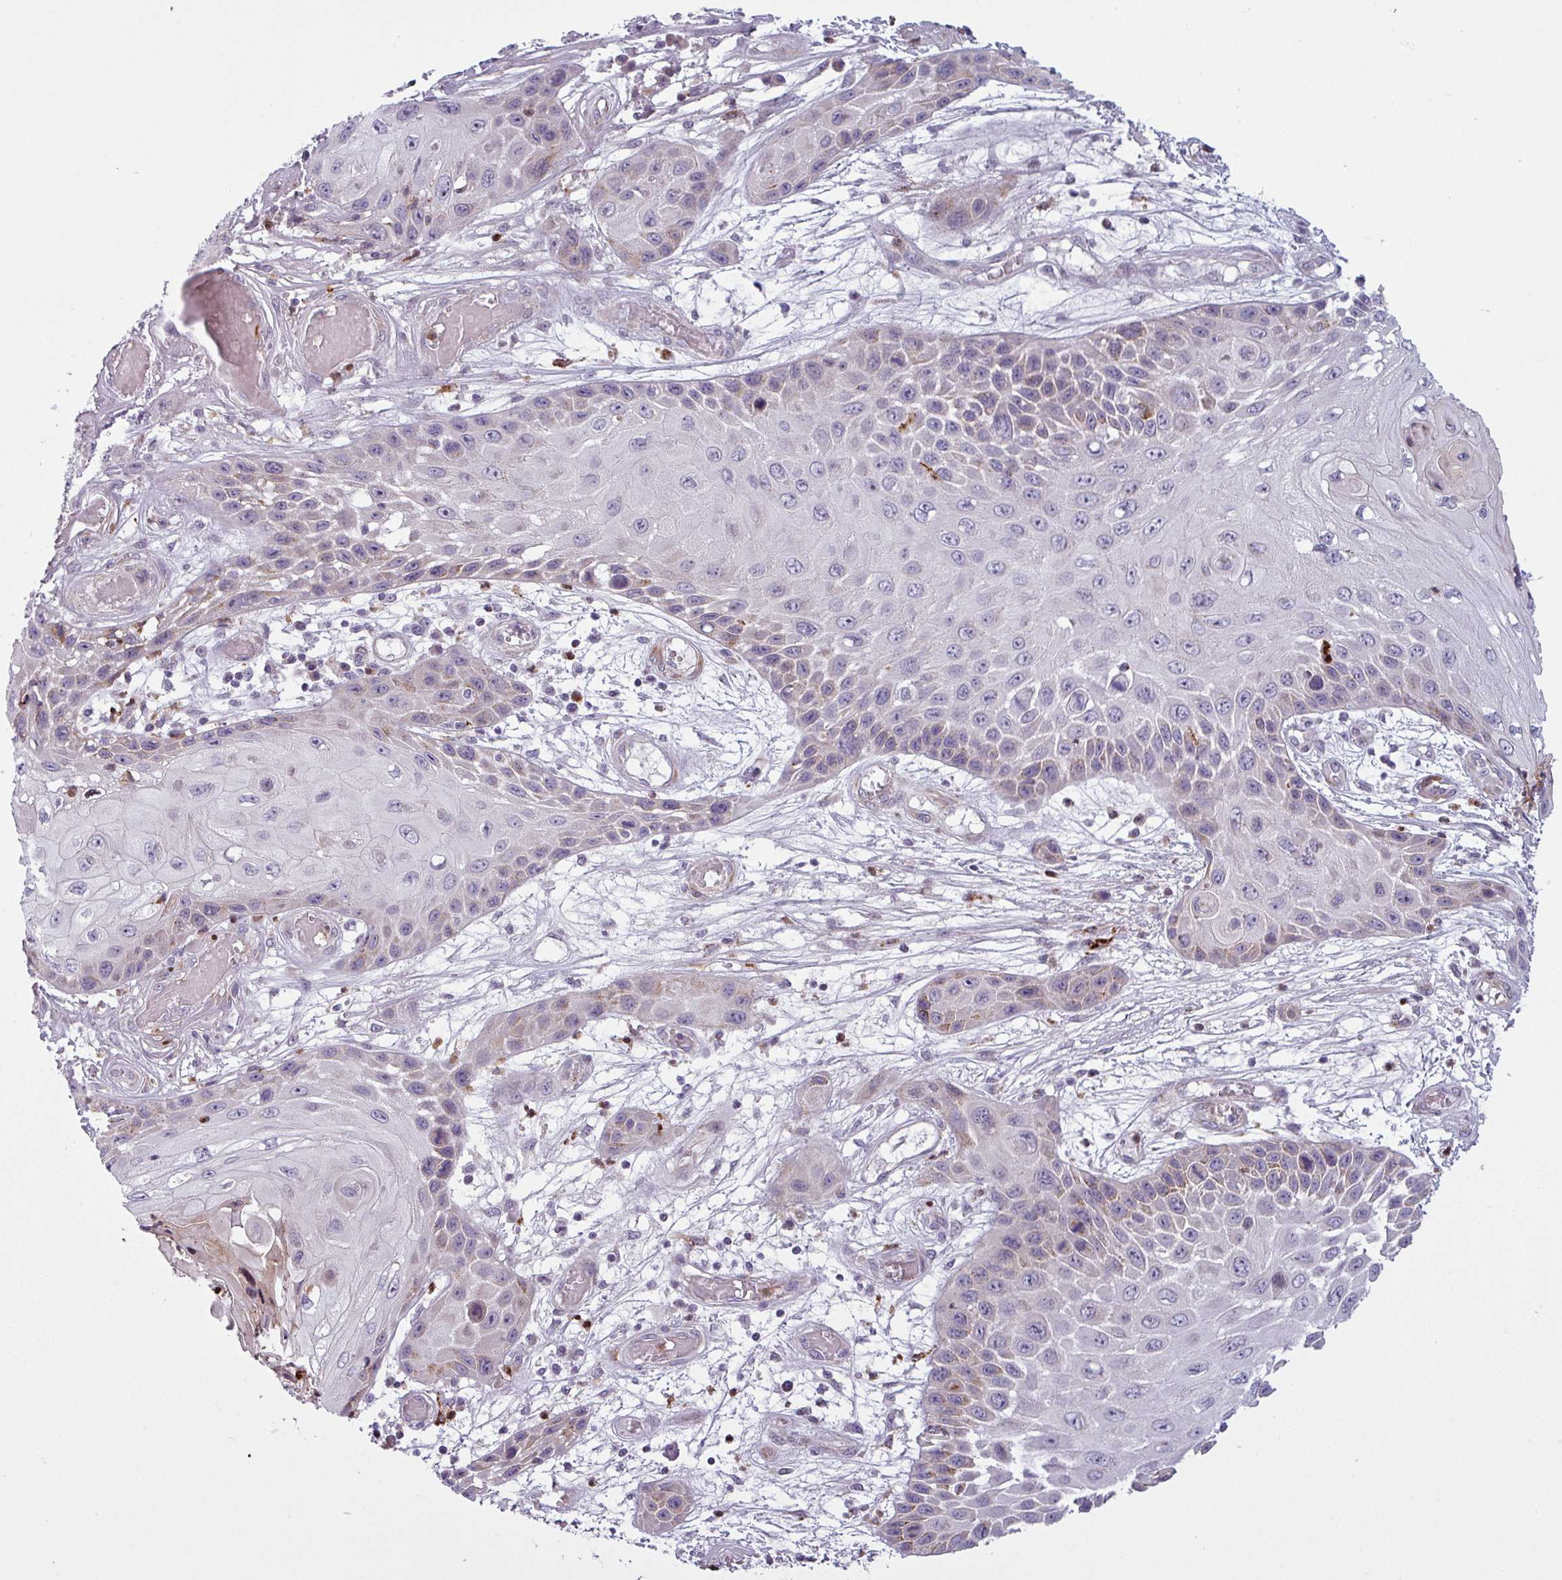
{"staining": {"intensity": "weak", "quantity": "<25%", "location": "cytoplasmic/membranous"}, "tissue": "skin cancer", "cell_type": "Tumor cells", "image_type": "cancer", "snomed": [{"axis": "morphology", "description": "Squamous cell carcinoma, NOS"}, {"axis": "topography", "description": "Skin"}, {"axis": "topography", "description": "Vulva"}], "caption": "IHC micrograph of human skin cancer stained for a protein (brown), which reveals no expression in tumor cells.", "gene": "MAP7D2", "patient": {"sex": "female", "age": 44}}